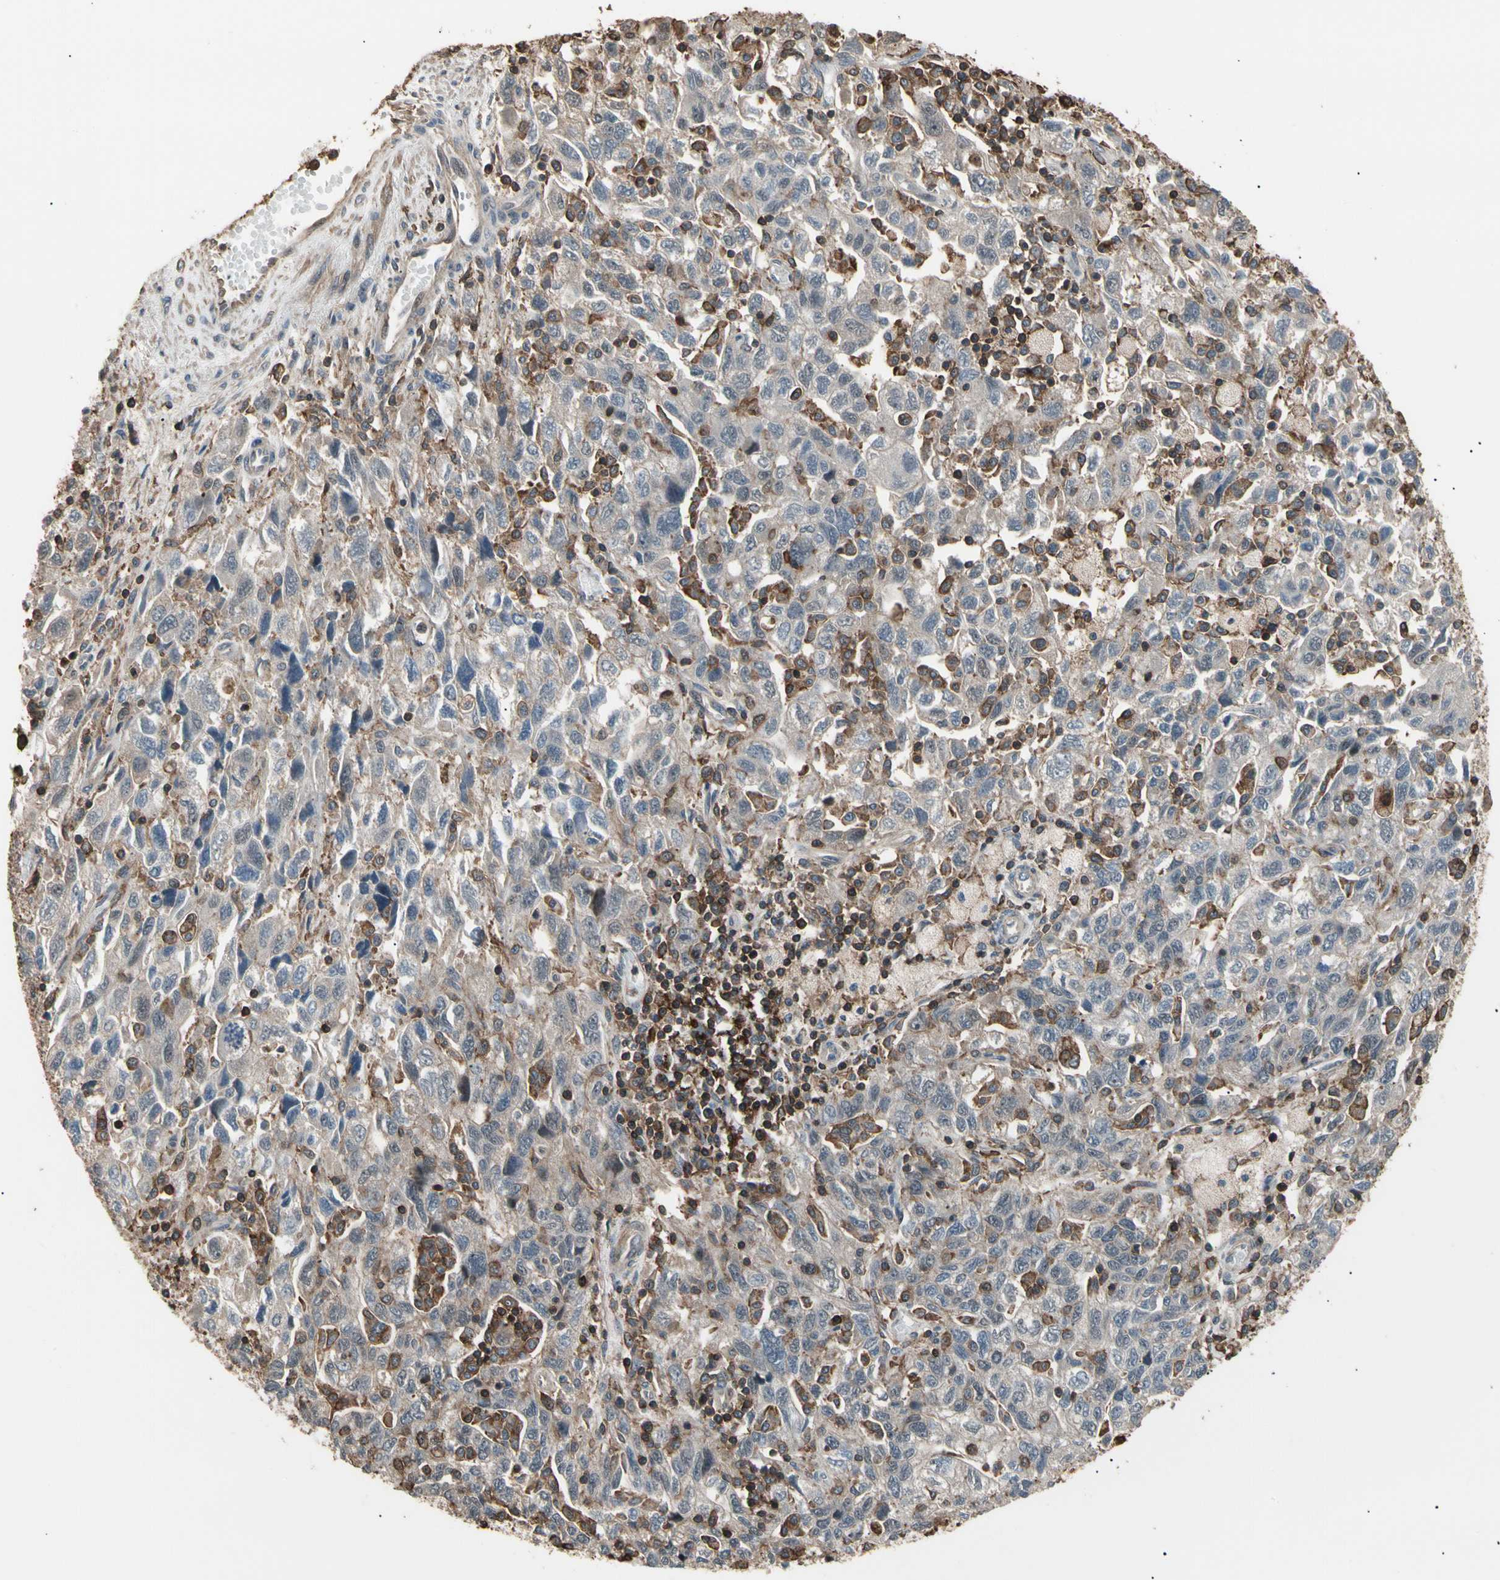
{"staining": {"intensity": "weak", "quantity": "<25%", "location": "cytoplasmic/membranous"}, "tissue": "ovarian cancer", "cell_type": "Tumor cells", "image_type": "cancer", "snomed": [{"axis": "morphology", "description": "Carcinoma, NOS"}, {"axis": "morphology", "description": "Cystadenocarcinoma, serous, NOS"}, {"axis": "topography", "description": "Ovary"}], "caption": "Immunohistochemical staining of ovarian cancer demonstrates no significant positivity in tumor cells.", "gene": "MAPK13", "patient": {"sex": "female", "age": 69}}